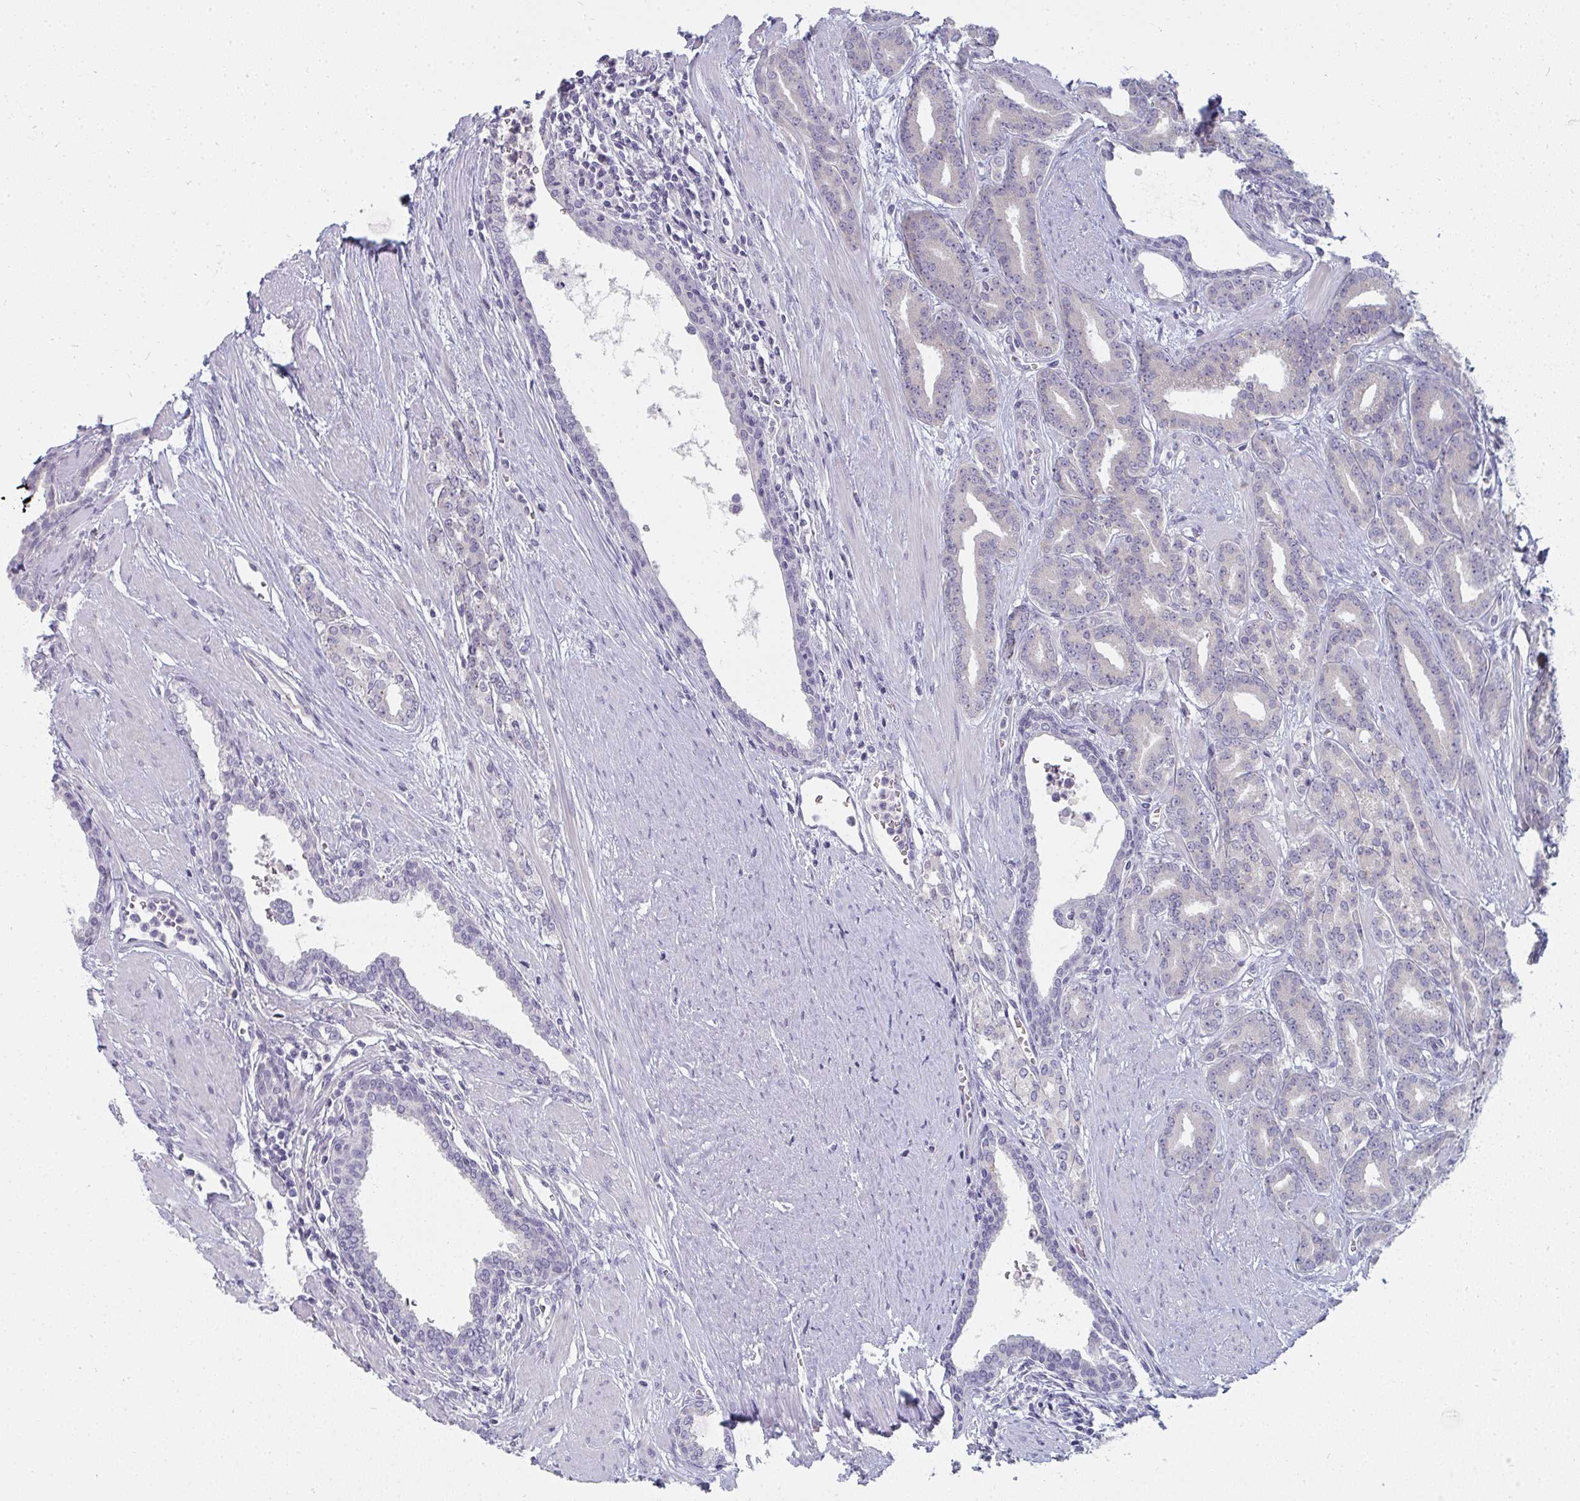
{"staining": {"intensity": "negative", "quantity": "none", "location": "none"}, "tissue": "prostate cancer", "cell_type": "Tumor cells", "image_type": "cancer", "snomed": [{"axis": "morphology", "description": "Adenocarcinoma, High grade"}, {"axis": "topography", "description": "Prostate"}], "caption": "Immunohistochemical staining of adenocarcinoma (high-grade) (prostate) displays no significant positivity in tumor cells.", "gene": "SHB", "patient": {"sex": "male", "age": 60}}